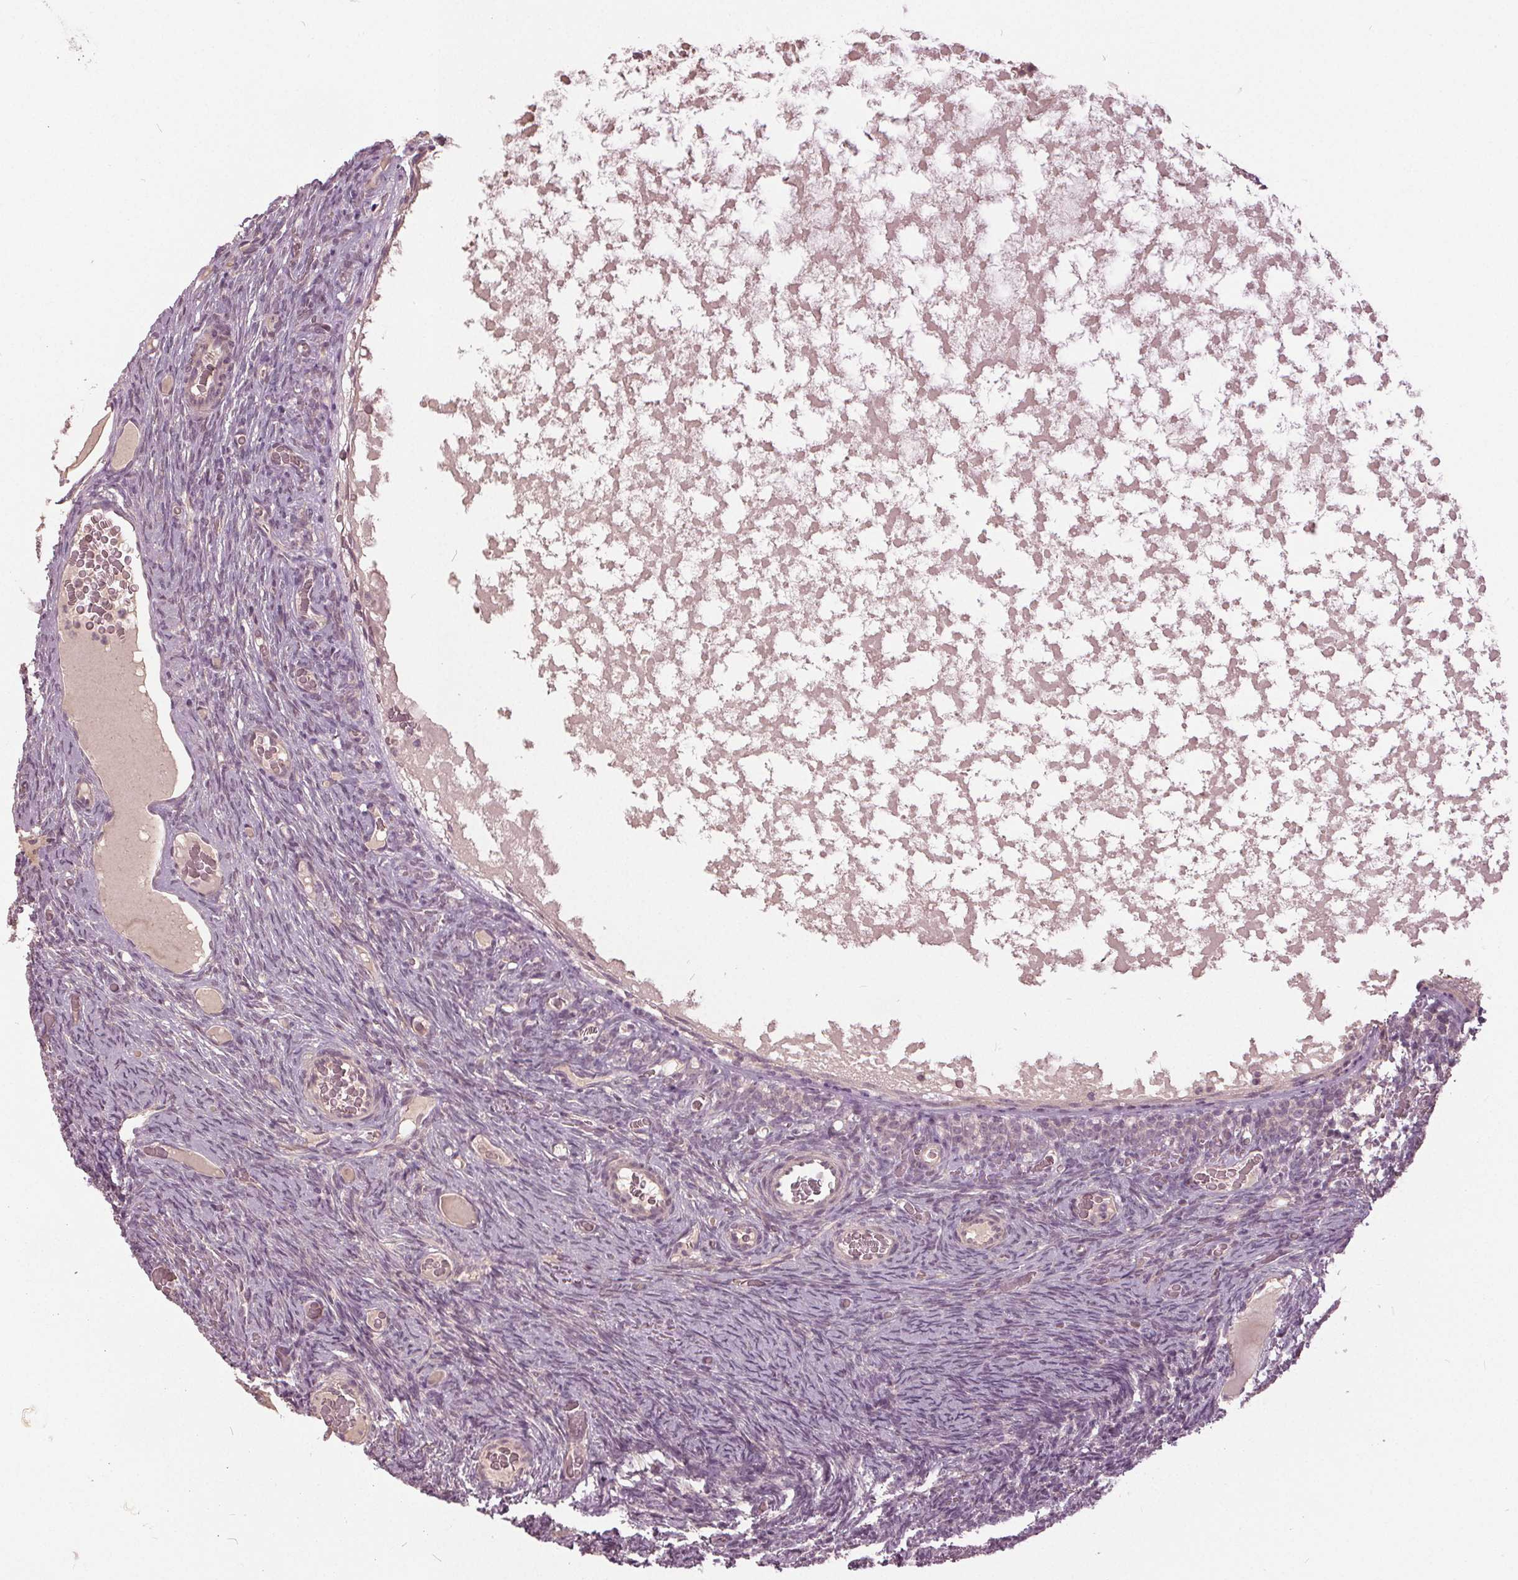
{"staining": {"intensity": "negative", "quantity": "none", "location": "none"}, "tissue": "ovary", "cell_type": "Ovarian stroma cells", "image_type": "normal", "snomed": [{"axis": "morphology", "description": "Normal tissue, NOS"}, {"axis": "topography", "description": "Ovary"}], "caption": "Immunohistochemistry (IHC) image of unremarkable ovary stained for a protein (brown), which reveals no positivity in ovarian stroma cells.", "gene": "KLK13", "patient": {"sex": "female", "age": 34}}